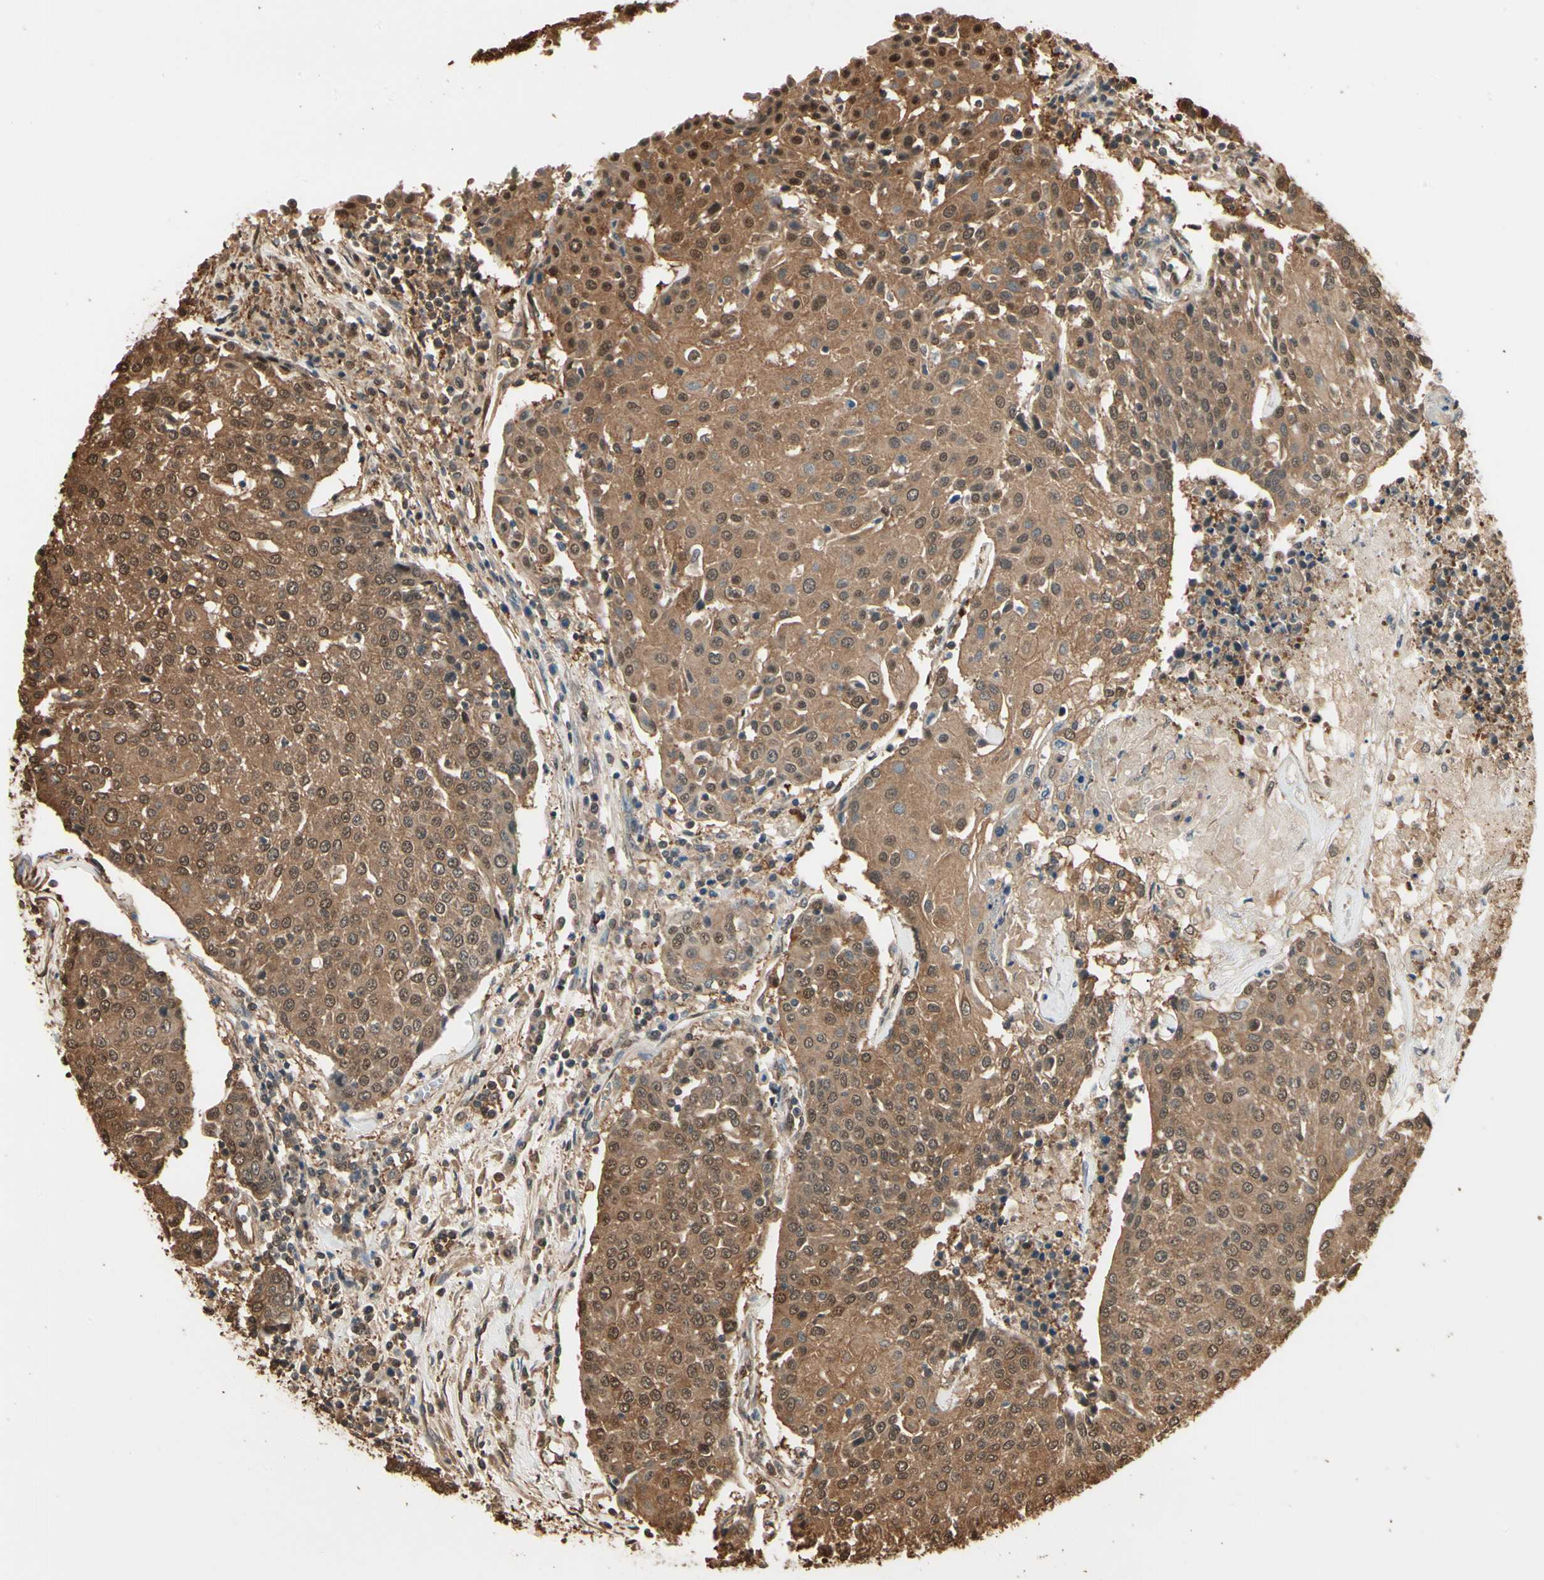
{"staining": {"intensity": "moderate", "quantity": ">75%", "location": "cytoplasmic/membranous,nuclear"}, "tissue": "urothelial cancer", "cell_type": "Tumor cells", "image_type": "cancer", "snomed": [{"axis": "morphology", "description": "Urothelial carcinoma, High grade"}, {"axis": "topography", "description": "Urinary bladder"}], "caption": "Immunohistochemistry micrograph of neoplastic tissue: high-grade urothelial carcinoma stained using immunohistochemistry (IHC) shows medium levels of moderate protein expression localized specifically in the cytoplasmic/membranous and nuclear of tumor cells, appearing as a cytoplasmic/membranous and nuclear brown color.", "gene": "YWHAE", "patient": {"sex": "female", "age": 85}}